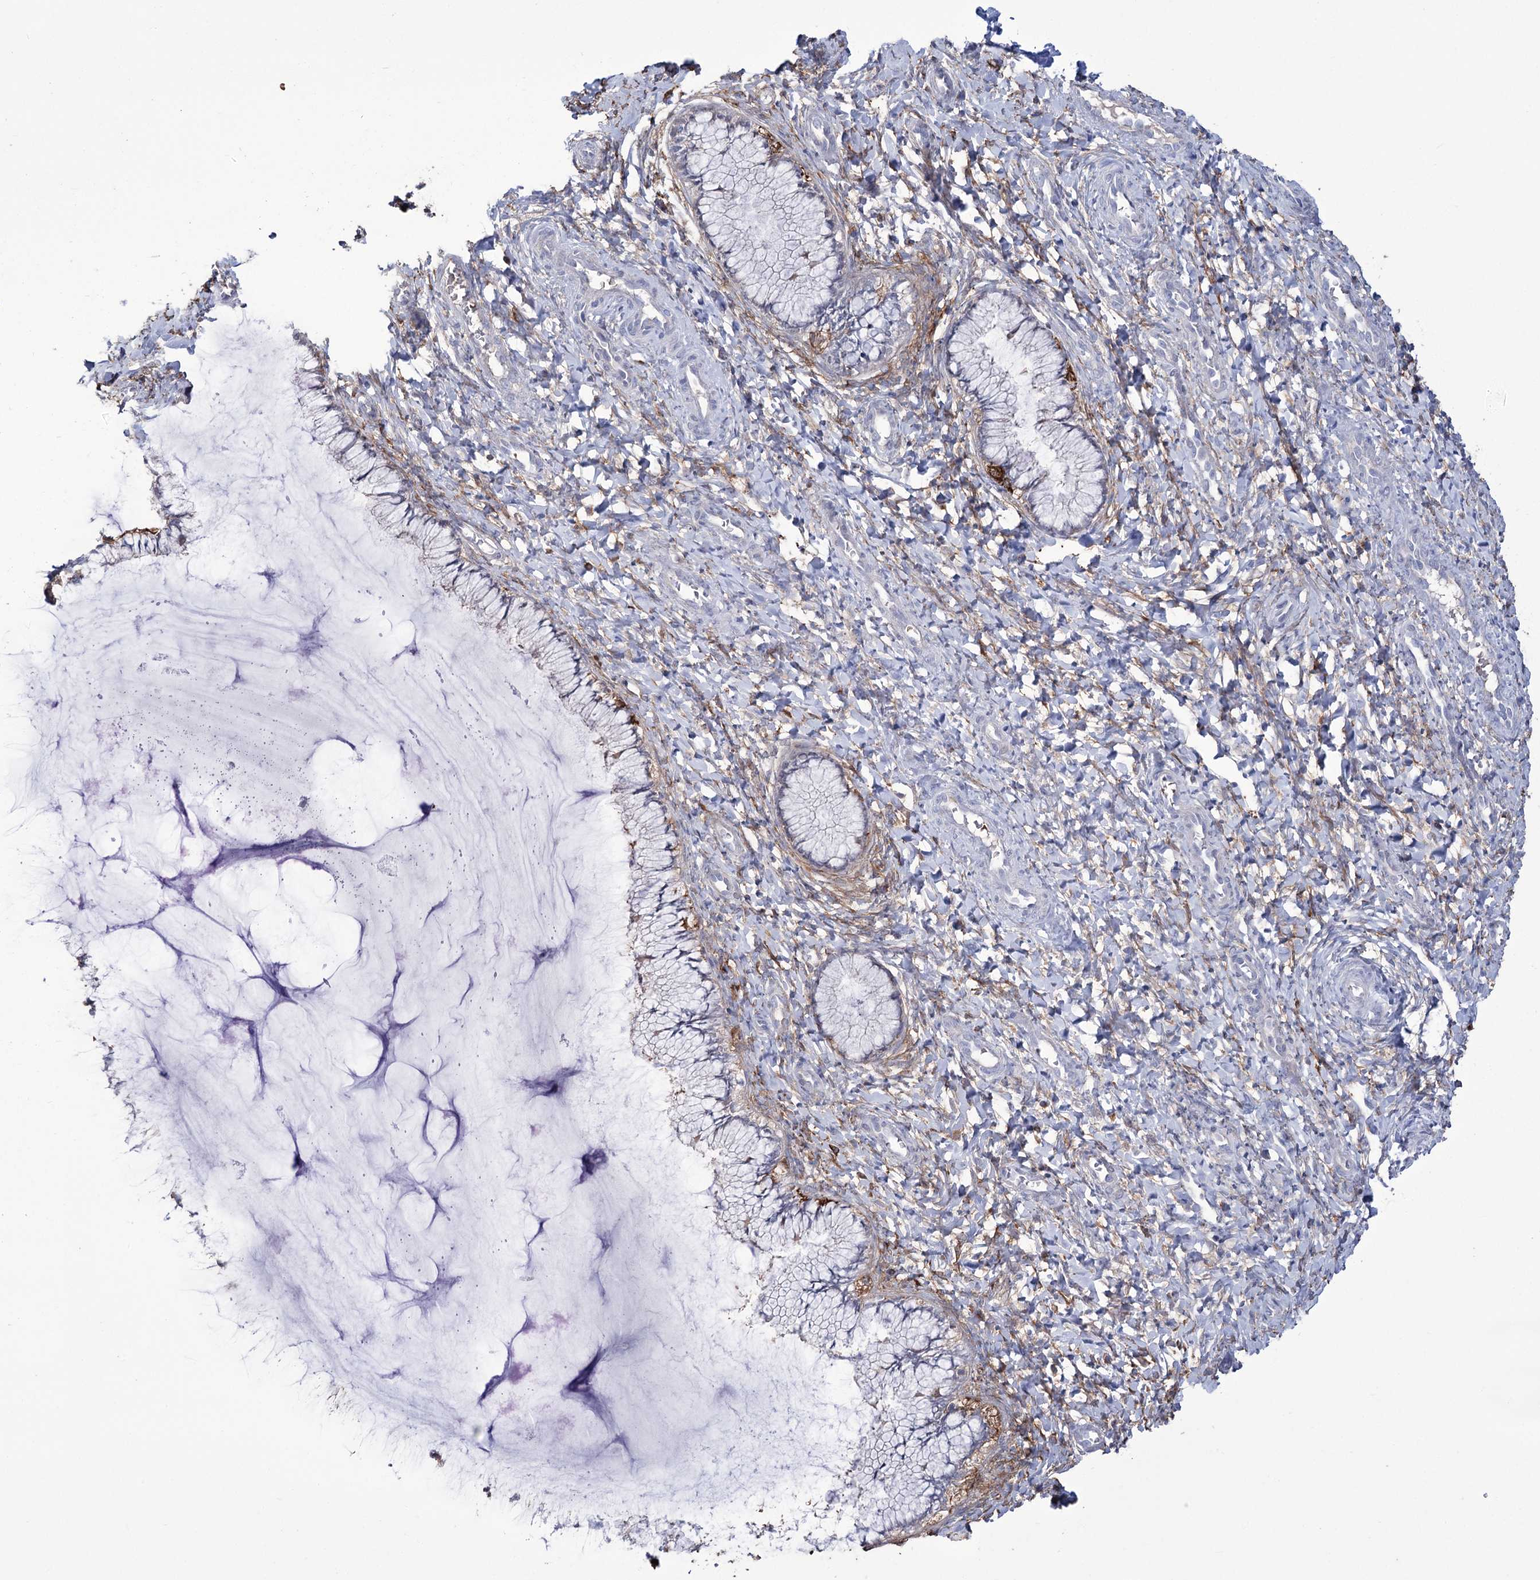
{"staining": {"intensity": "negative", "quantity": "none", "location": "none"}, "tissue": "cervix", "cell_type": "Glandular cells", "image_type": "normal", "snomed": [{"axis": "morphology", "description": "Normal tissue, NOS"}, {"axis": "morphology", "description": "Adenocarcinoma, NOS"}, {"axis": "topography", "description": "Cervix"}], "caption": "Image shows no significant protein positivity in glandular cells of normal cervix.", "gene": "ZNF622", "patient": {"sex": "female", "age": 29}}